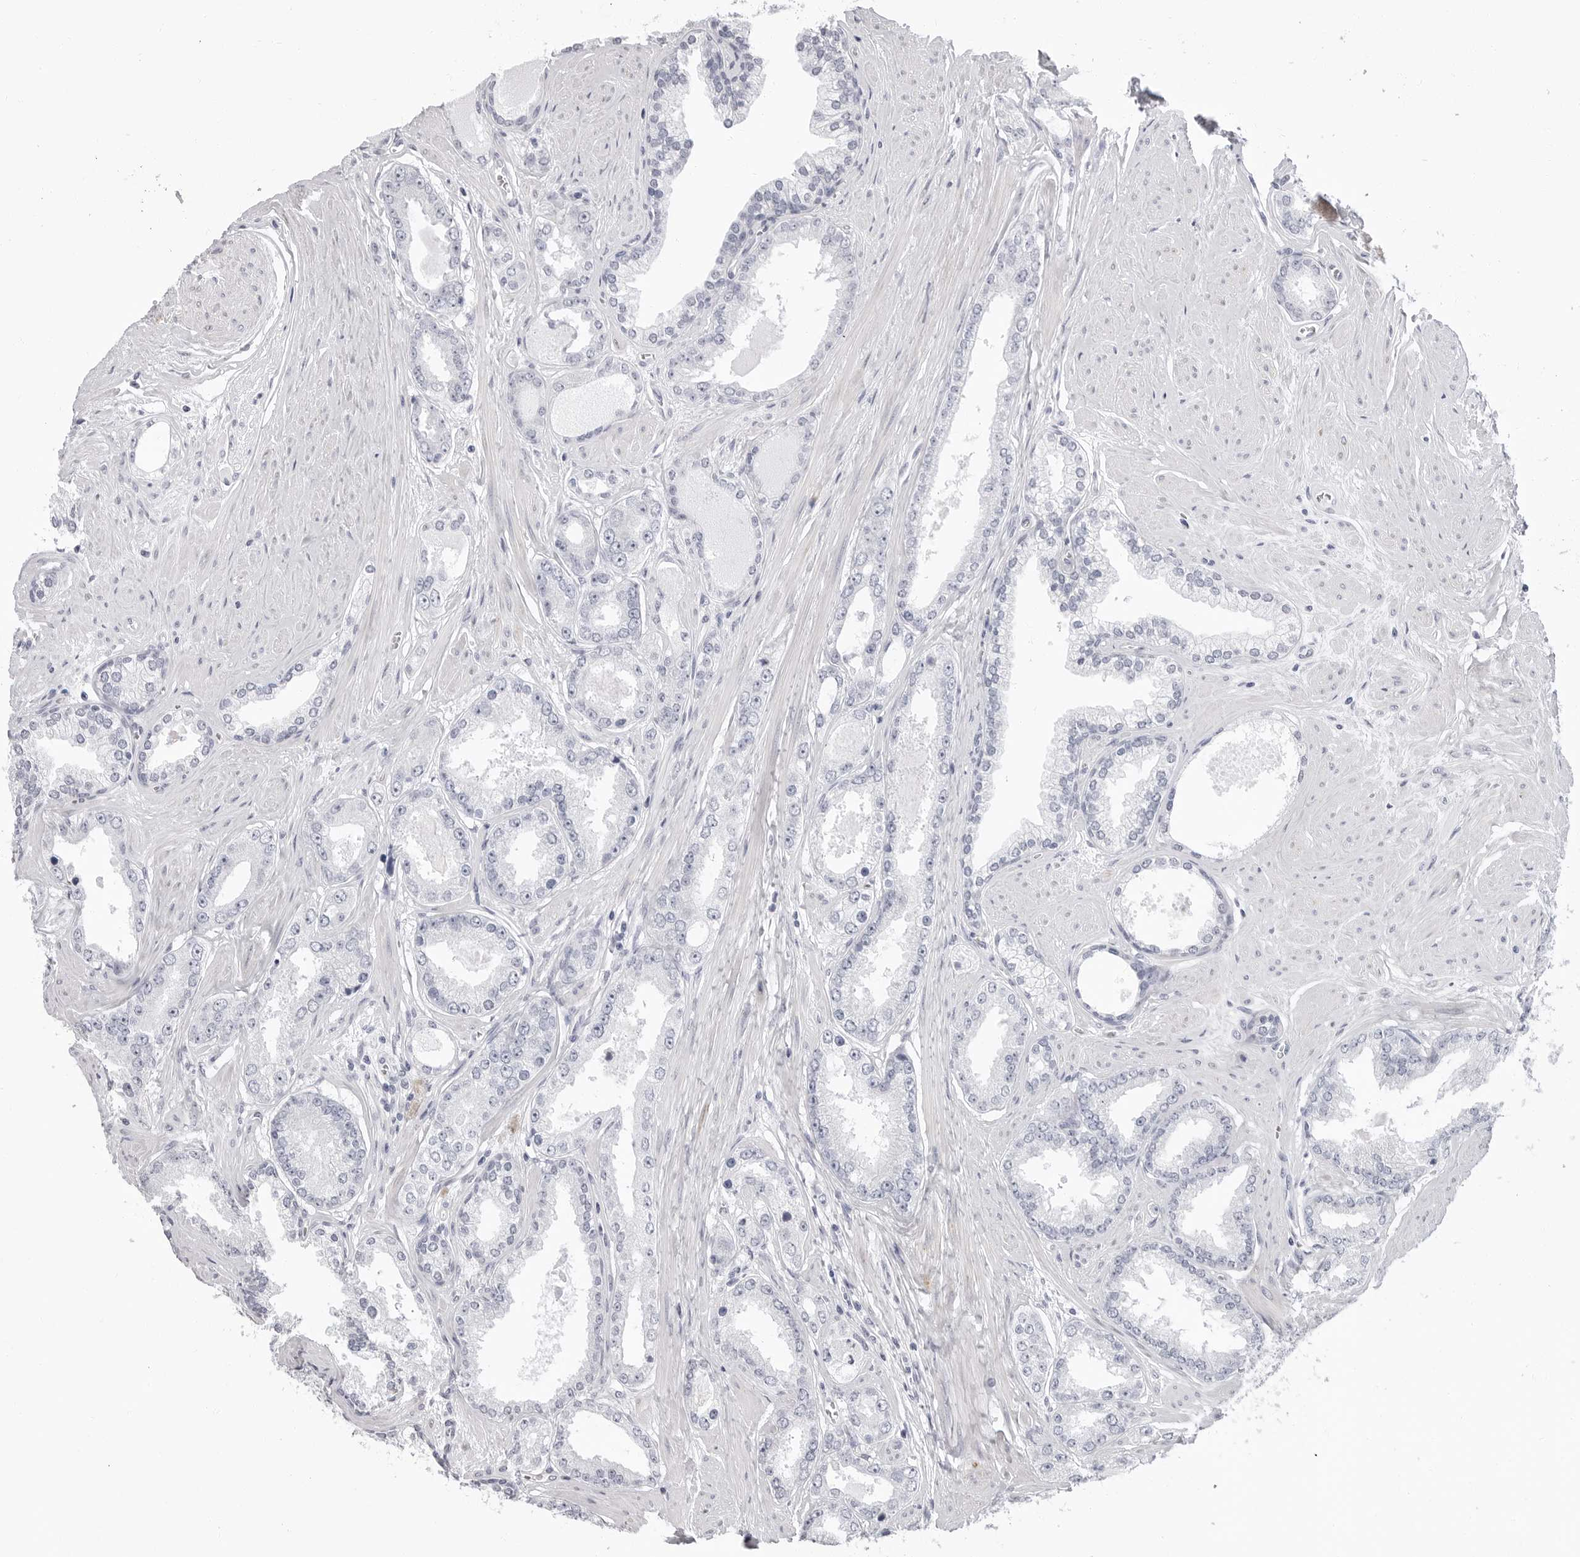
{"staining": {"intensity": "negative", "quantity": "none", "location": "none"}, "tissue": "prostate cancer", "cell_type": "Tumor cells", "image_type": "cancer", "snomed": [{"axis": "morphology", "description": "Adenocarcinoma, Low grade"}, {"axis": "topography", "description": "Prostate"}], "caption": "The histopathology image exhibits no significant positivity in tumor cells of adenocarcinoma (low-grade) (prostate).", "gene": "ERICH3", "patient": {"sex": "male", "age": 62}}